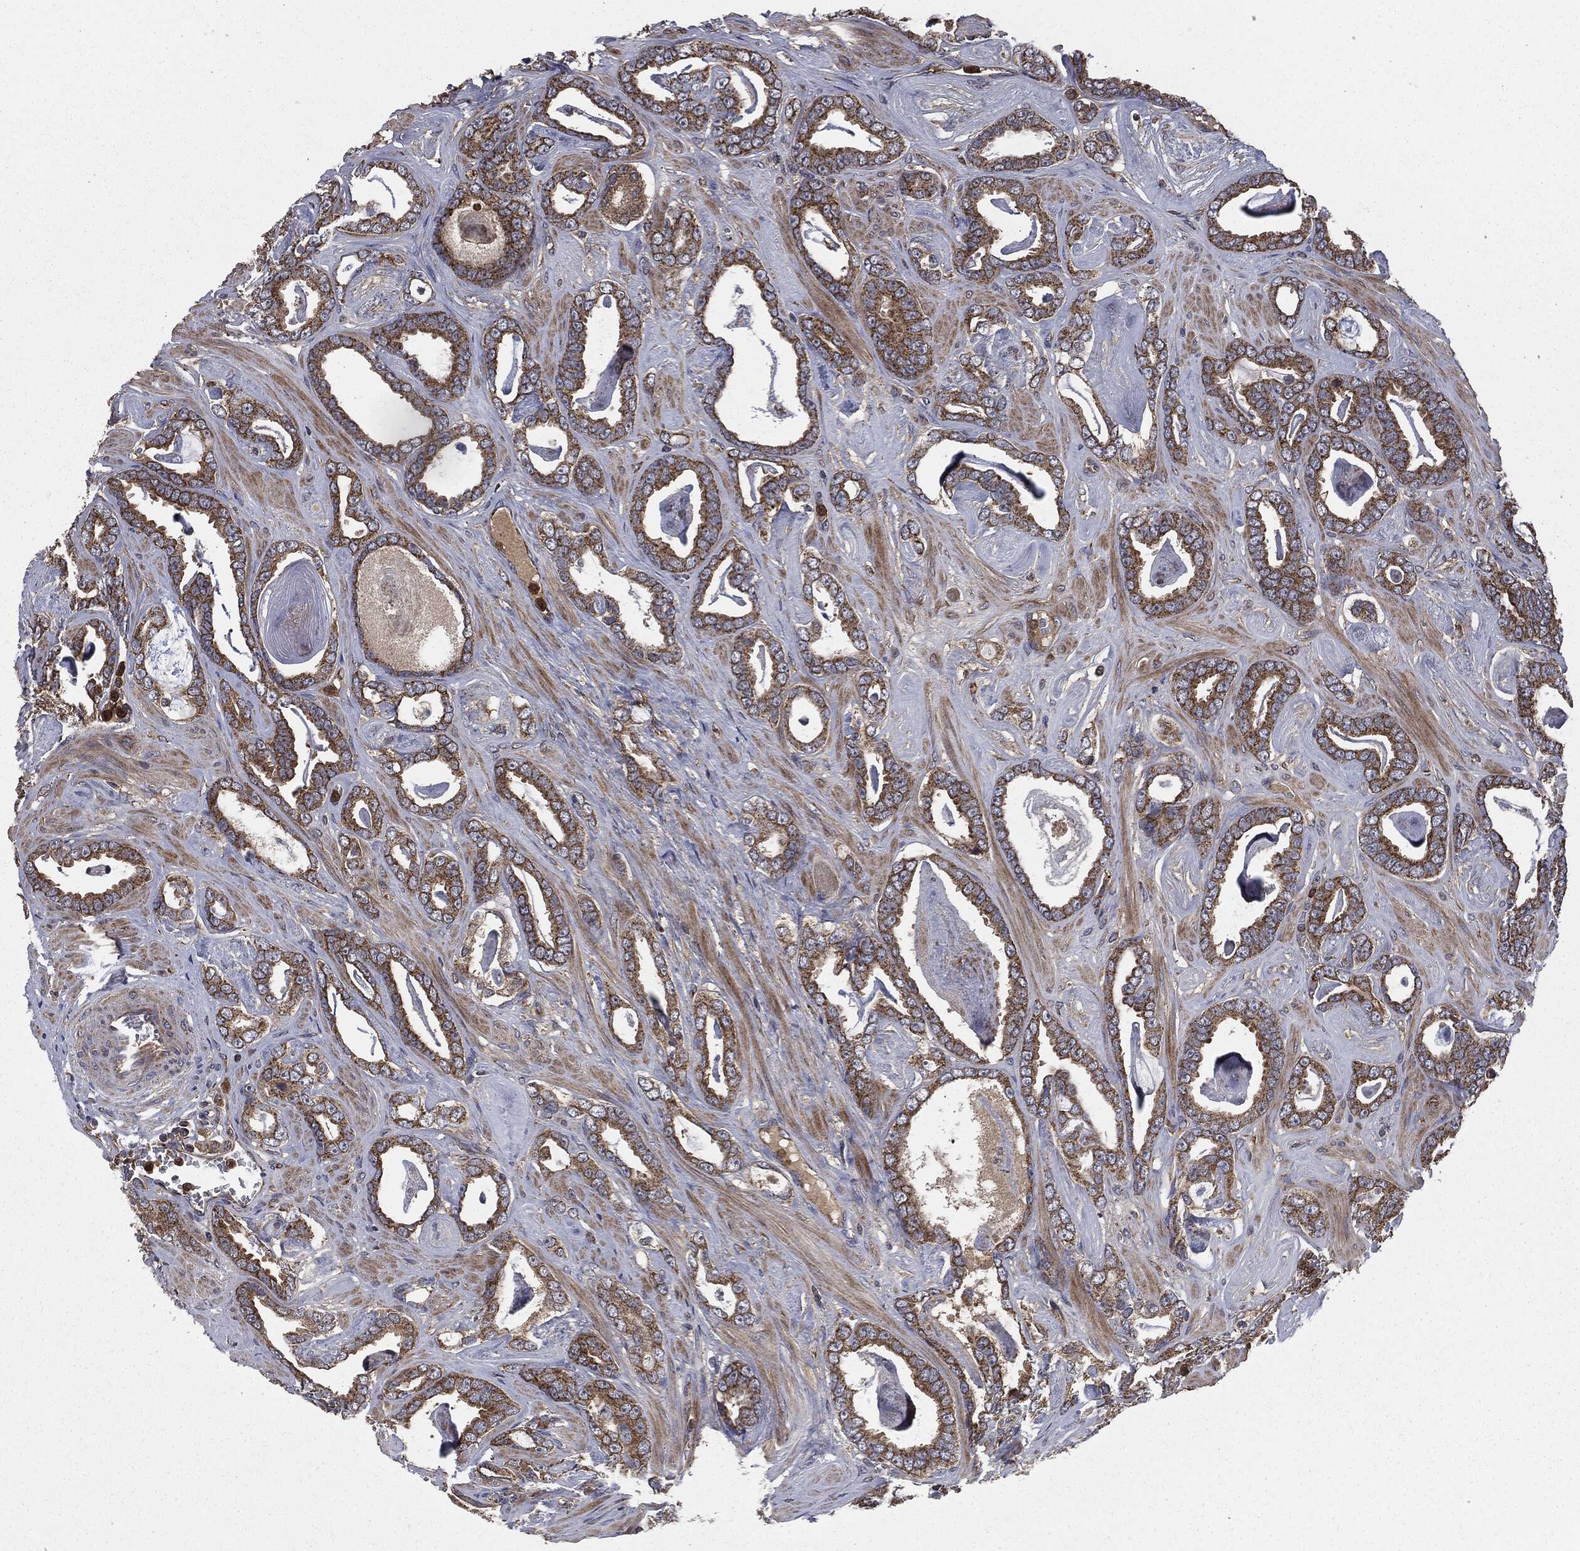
{"staining": {"intensity": "strong", "quantity": ">75%", "location": "cytoplasmic/membranous"}, "tissue": "prostate cancer", "cell_type": "Tumor cells", "image_type": "cancer", "snomed": [{"axis": "morphology", "description": "Adenocarcinoma, High grade"}, {"axis": "topography", "description": "Prostate"}], "caption": "High-power microscopy captured an immunohistochemistry histopathology image of prostate cancer (adenocarcinoma (high-grade)), revealing strong cytoplasmic/membranous positivity in approximately >75% of tumor cells.", "gene": "MAPK6", "patient": {"sex": "male", "age": 63}}